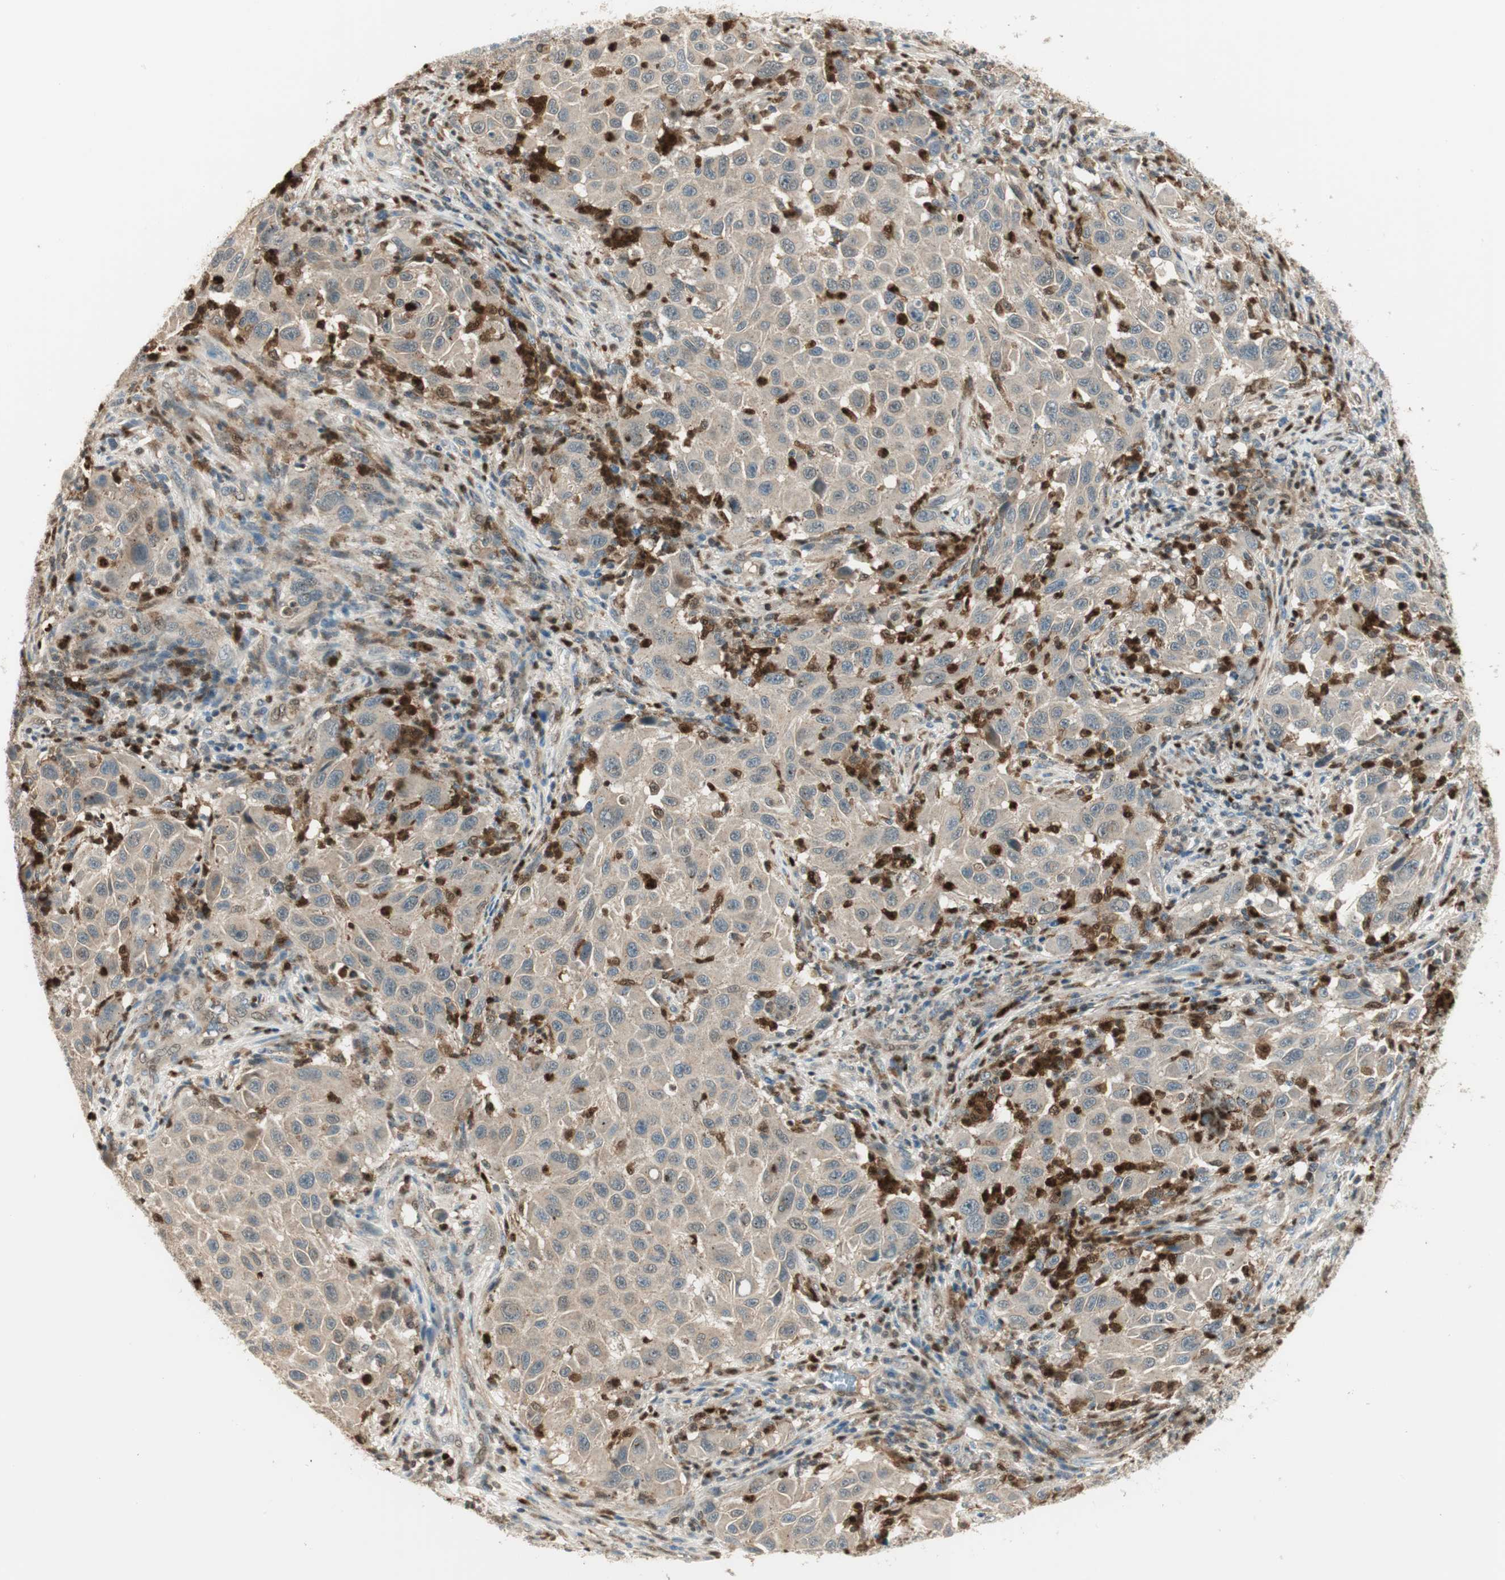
{"staining": {"intensity": "negative", "quantity": "none", "location": "none"}, "tissue": "melanoma", "cell_type": "Tumor cells", "image_type": "cancer", "snomed": [{"axis": "morphology", "description": "Malignant melanoma, Metastatic site"}, {"axis": "topography", "description": "Lymph node"}], "caption": "Immunohistochemistry (IHC) micrograph of neoplastic tissue: melanoma stained with DAB (3,3'-diaminobenzidine) demonstrates no significant protein expression in tumor cells.", "gene": "LTA4H", "patient": {"sex": "male", "age": 61}}